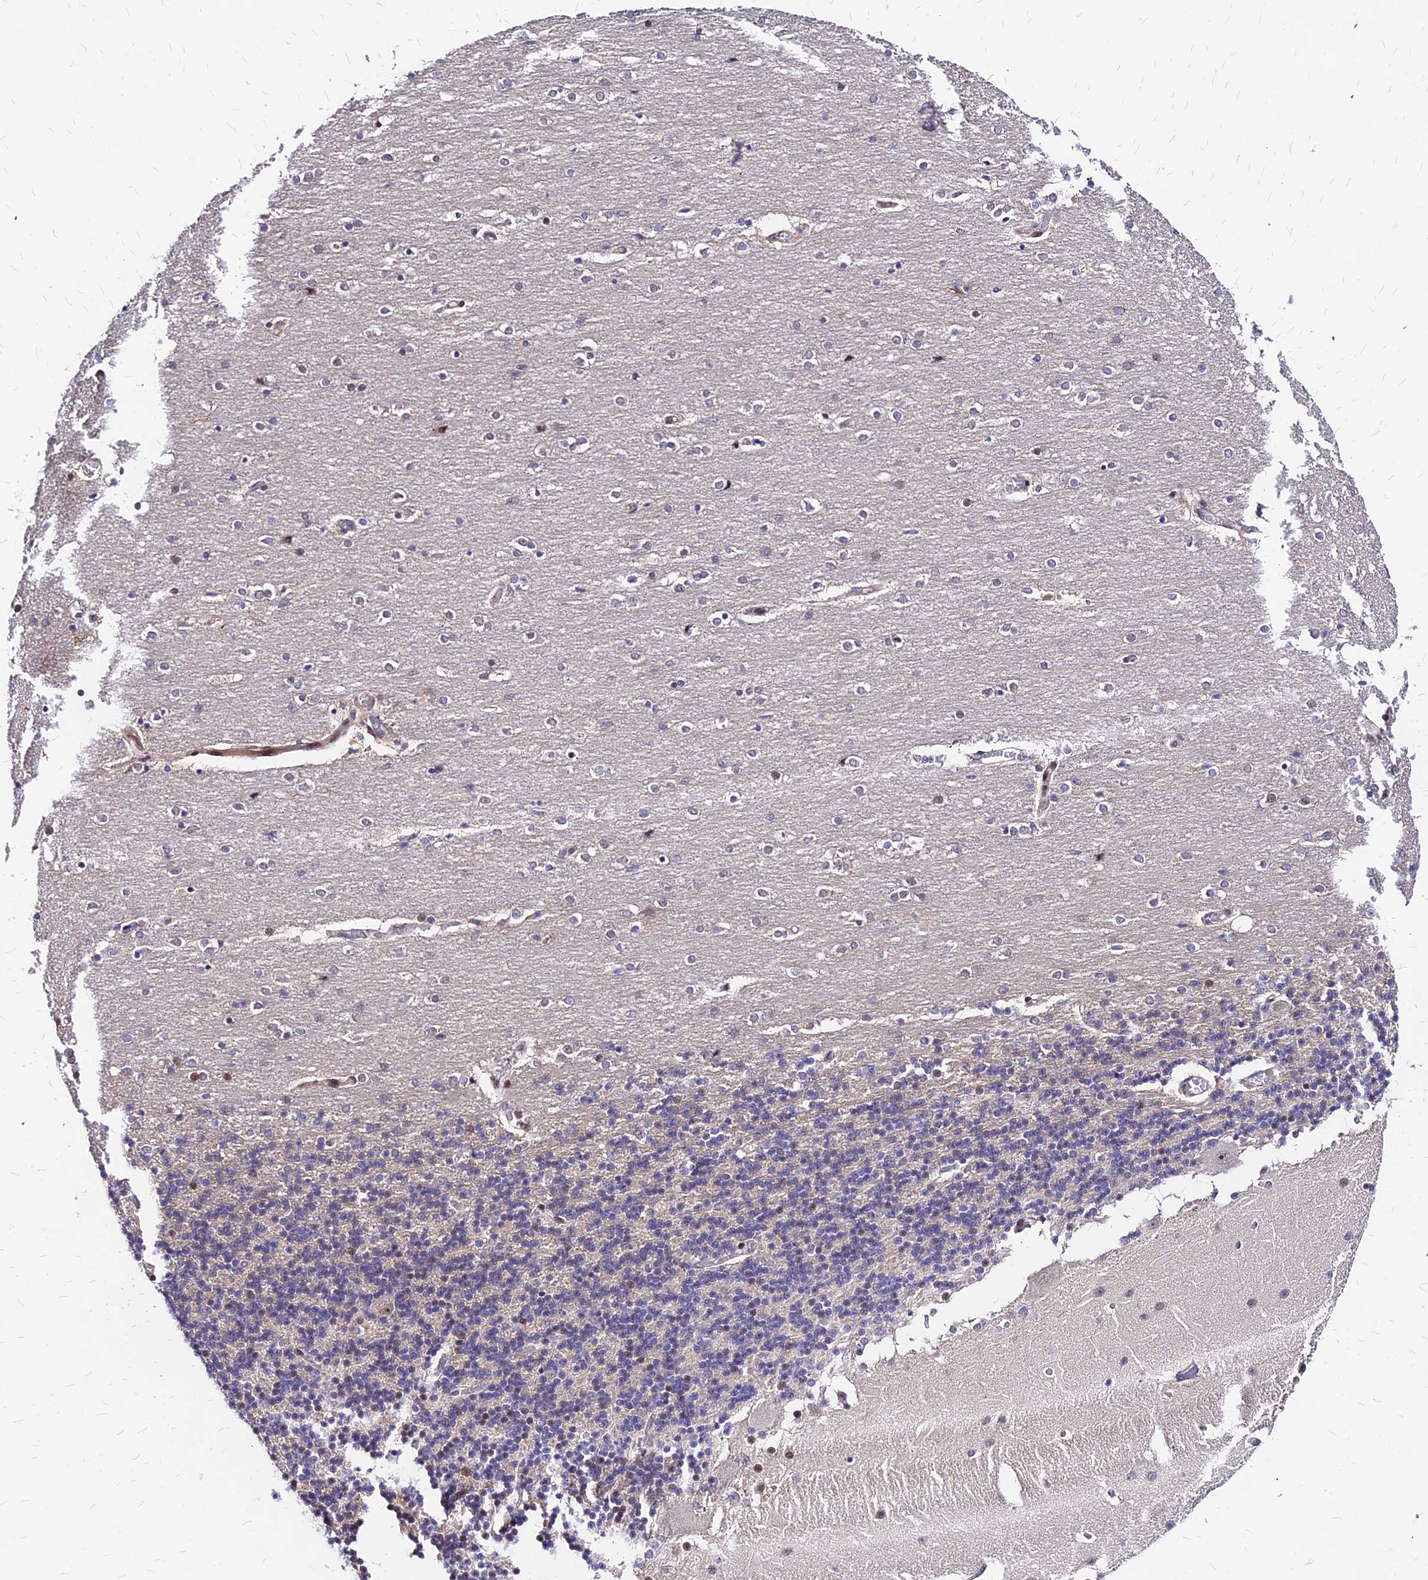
{"staining": {"intensity": "negative", "quantity": "none", "location": "none"}, "tissue": "cerebellum", "cell_type": "Cells in granular layer", "image_type": "normal", "snomed": [{"axis": "morphology", "description": "Normal tissue, NOS"}, {"axis": "topography", "description": "Cerebellum"}], "caption": "Cells in granular layer show no significant protein staining in unremarkable cerebellum.", "gene": "DDX55", "patient": {"sex": "female", "age": 54}}